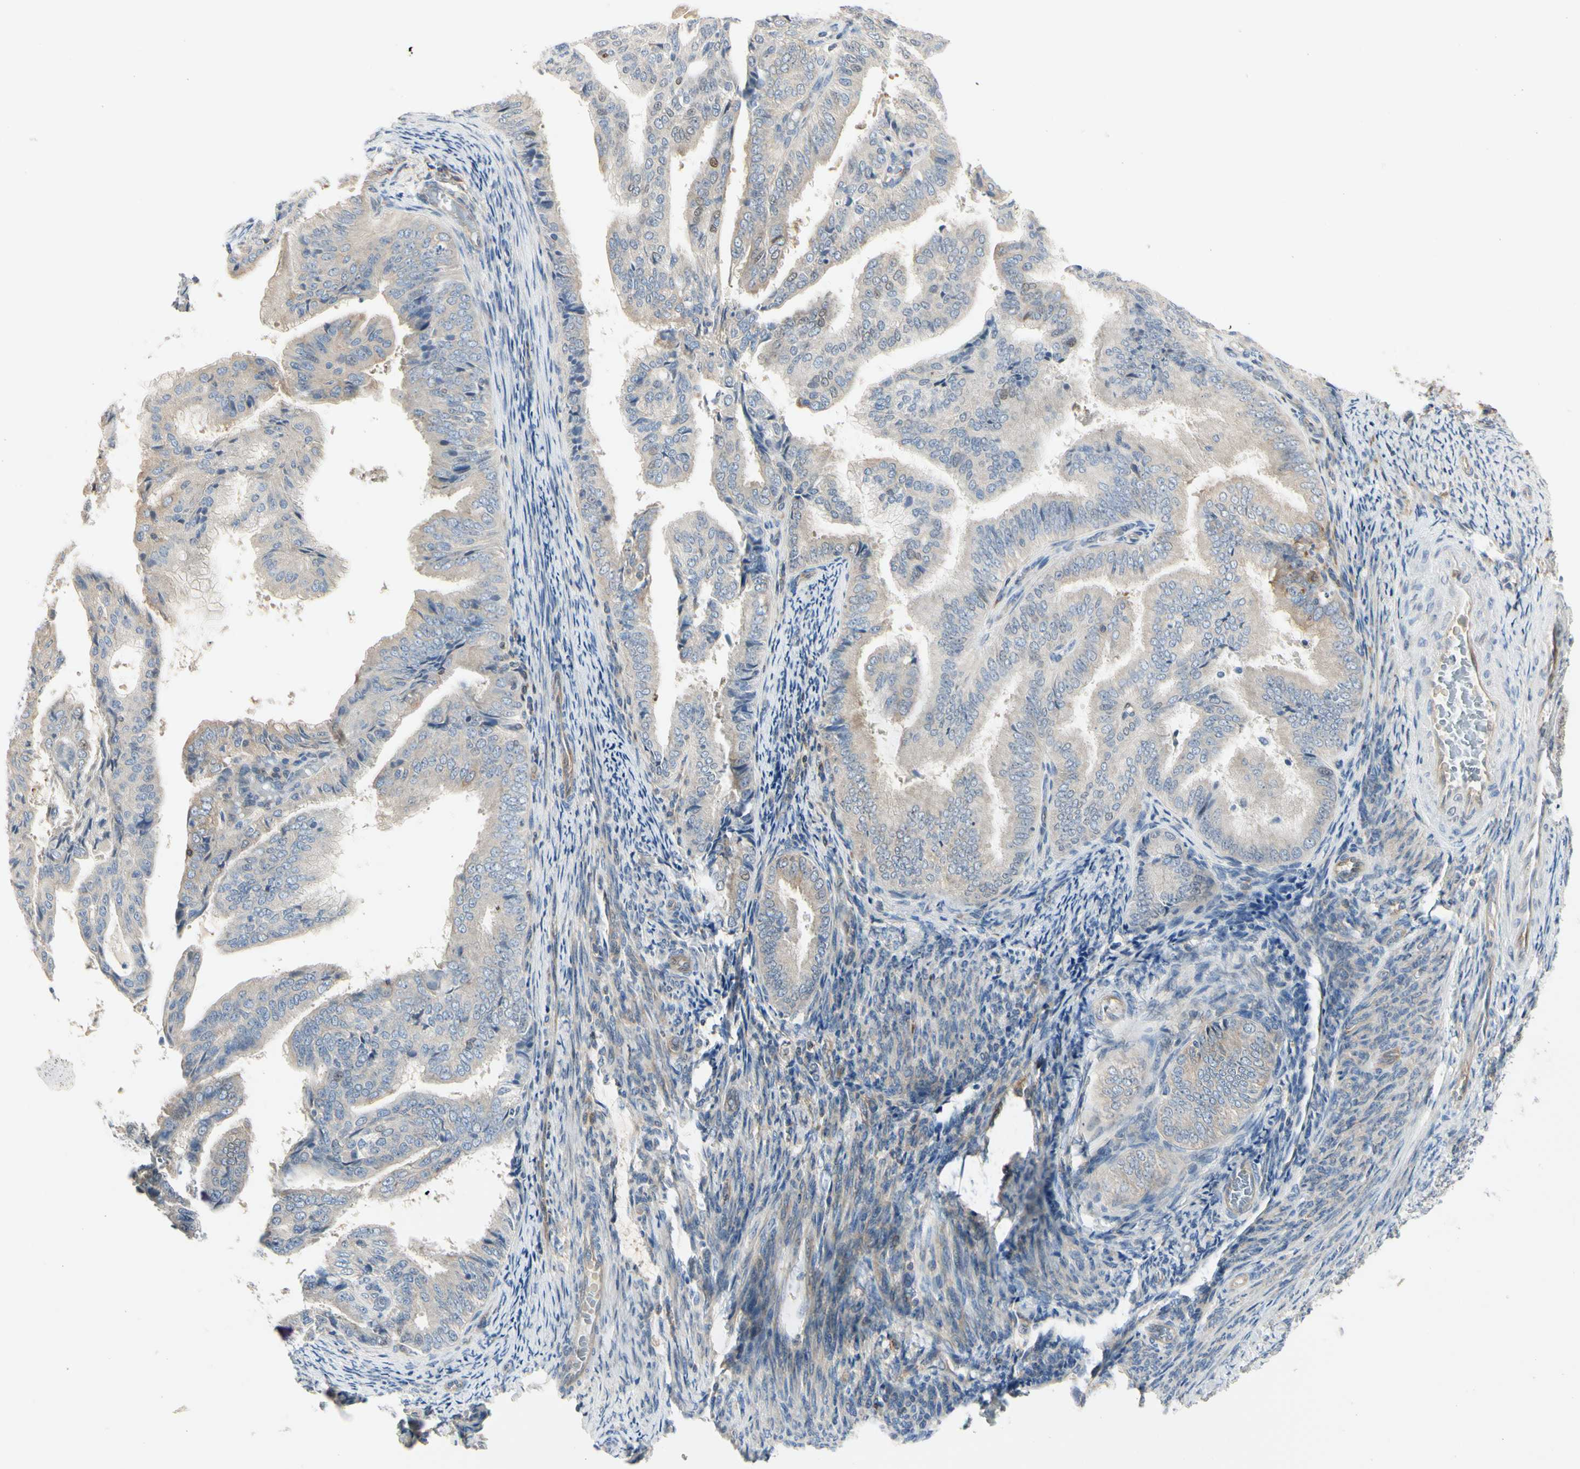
{"staining": {"intensity": "weak", "quantity": ">75%", "location": "cytoplasmic/membranous"}, "tissue": "endometrial cancer", "cell_type": "Tumor cells", "image_type": "cancer", "snomed": [{"axis": "morphology", "description": "Adenocarcinoma, NOS"}, {"axis": "topography", "description": "Endometrium"}], "caption": "Immunohistochemical staining of endometrial adenocarcinoma exhibits low levels of weak cytoplasmic/membranous expression in approximately >75% of tumor cells.", "gene": "NFKB2", "patient": {"sex": "female", "age": 58}}